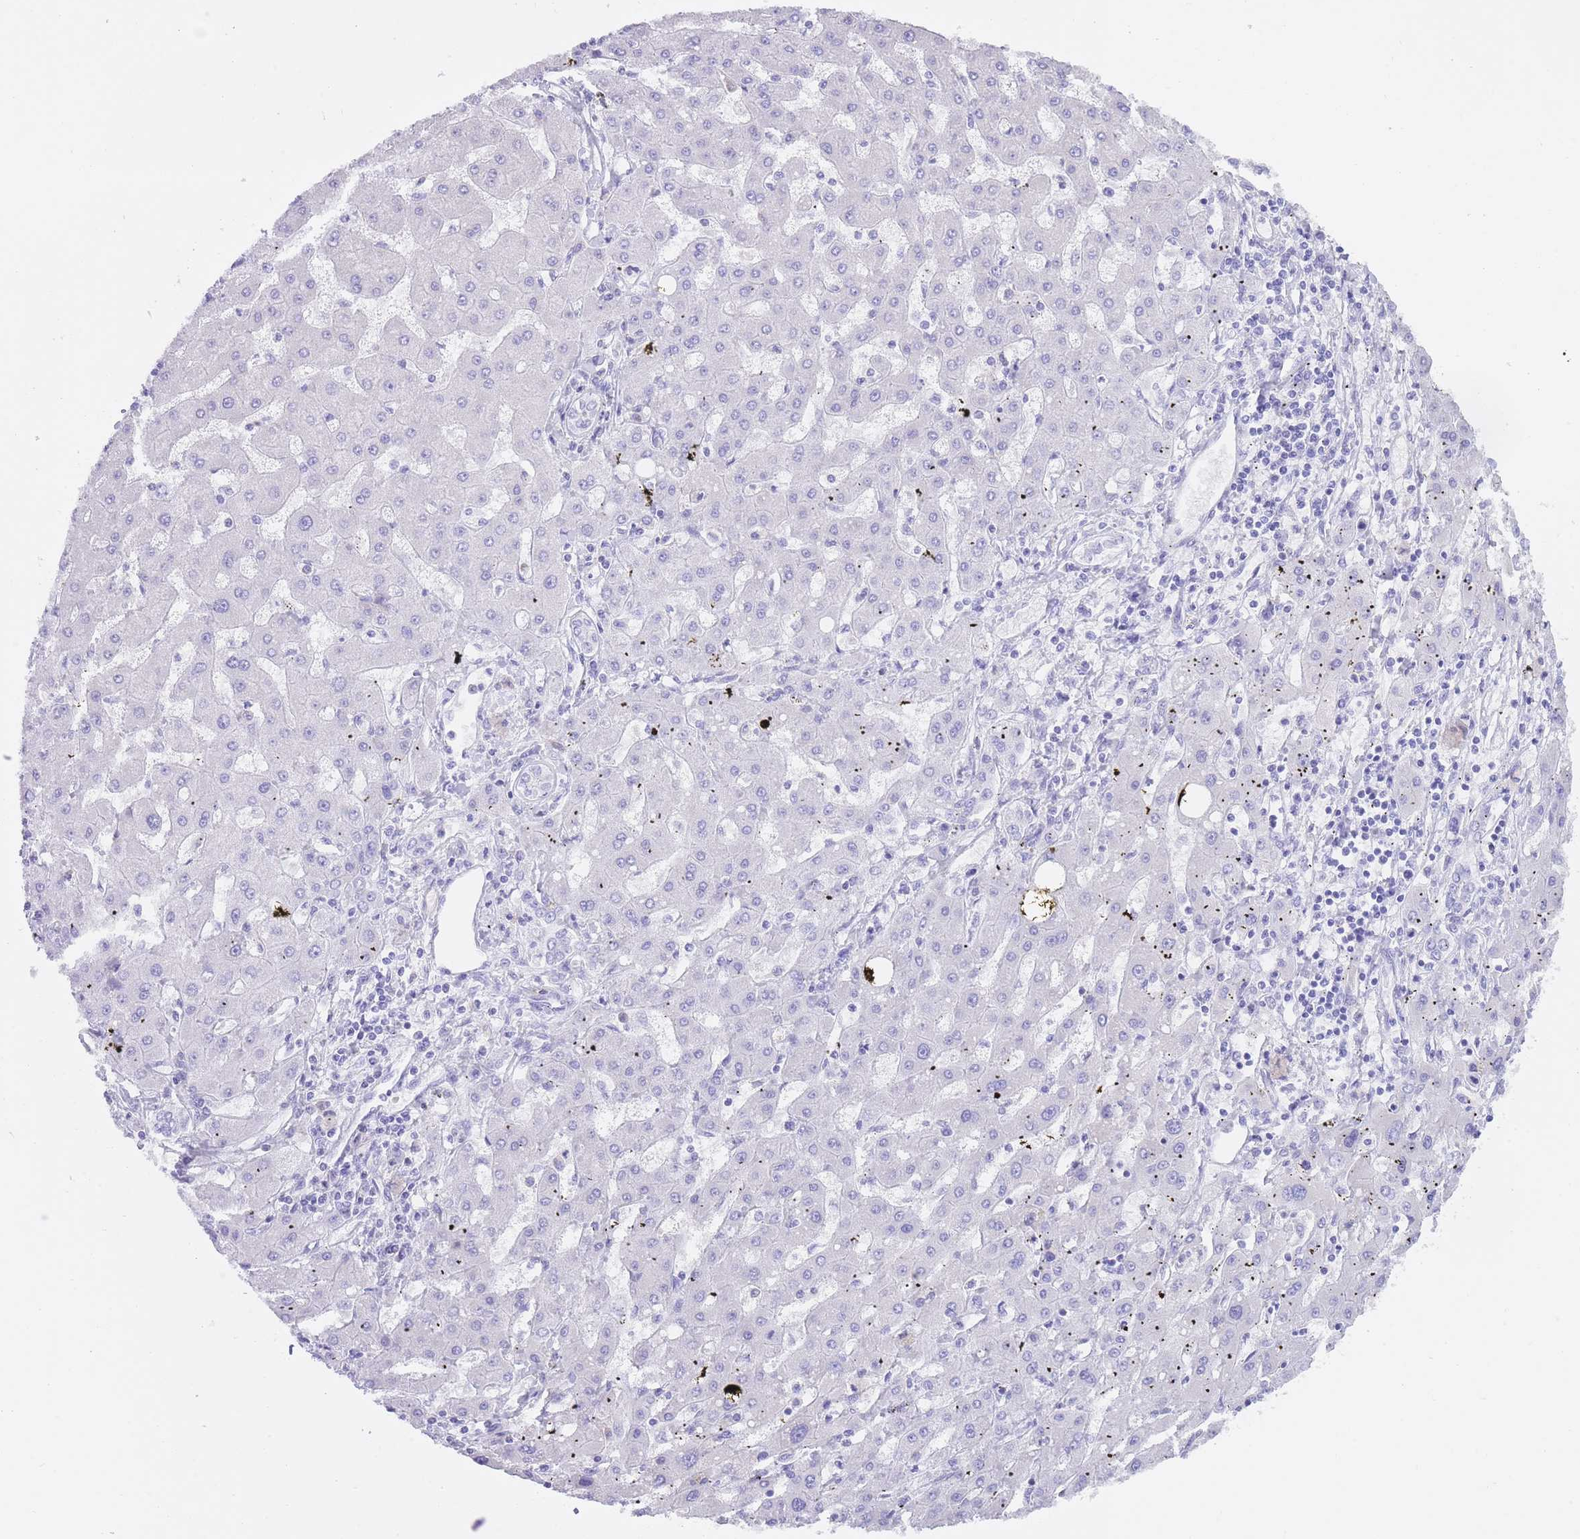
{"staining": {"intensity": "negative", "quantity": "none", "location": "none"}, "tissue": "liver cancer", "cell_type": "Tumor cells", "image_type": "cancer", "snomed": [{"axis": "morphology", "description": "Carcinoma, Hepatocellular, NOS"}, {"axis": "topography", "description": "Liver"}], "caption": "IHC histopathology image of hepatocellular carcinoma (liver) stained for a protein (brown), which displays no positivity in tumor cells.", "gene": "LDB3", "patient": {"sex": "male", "age": 72}}